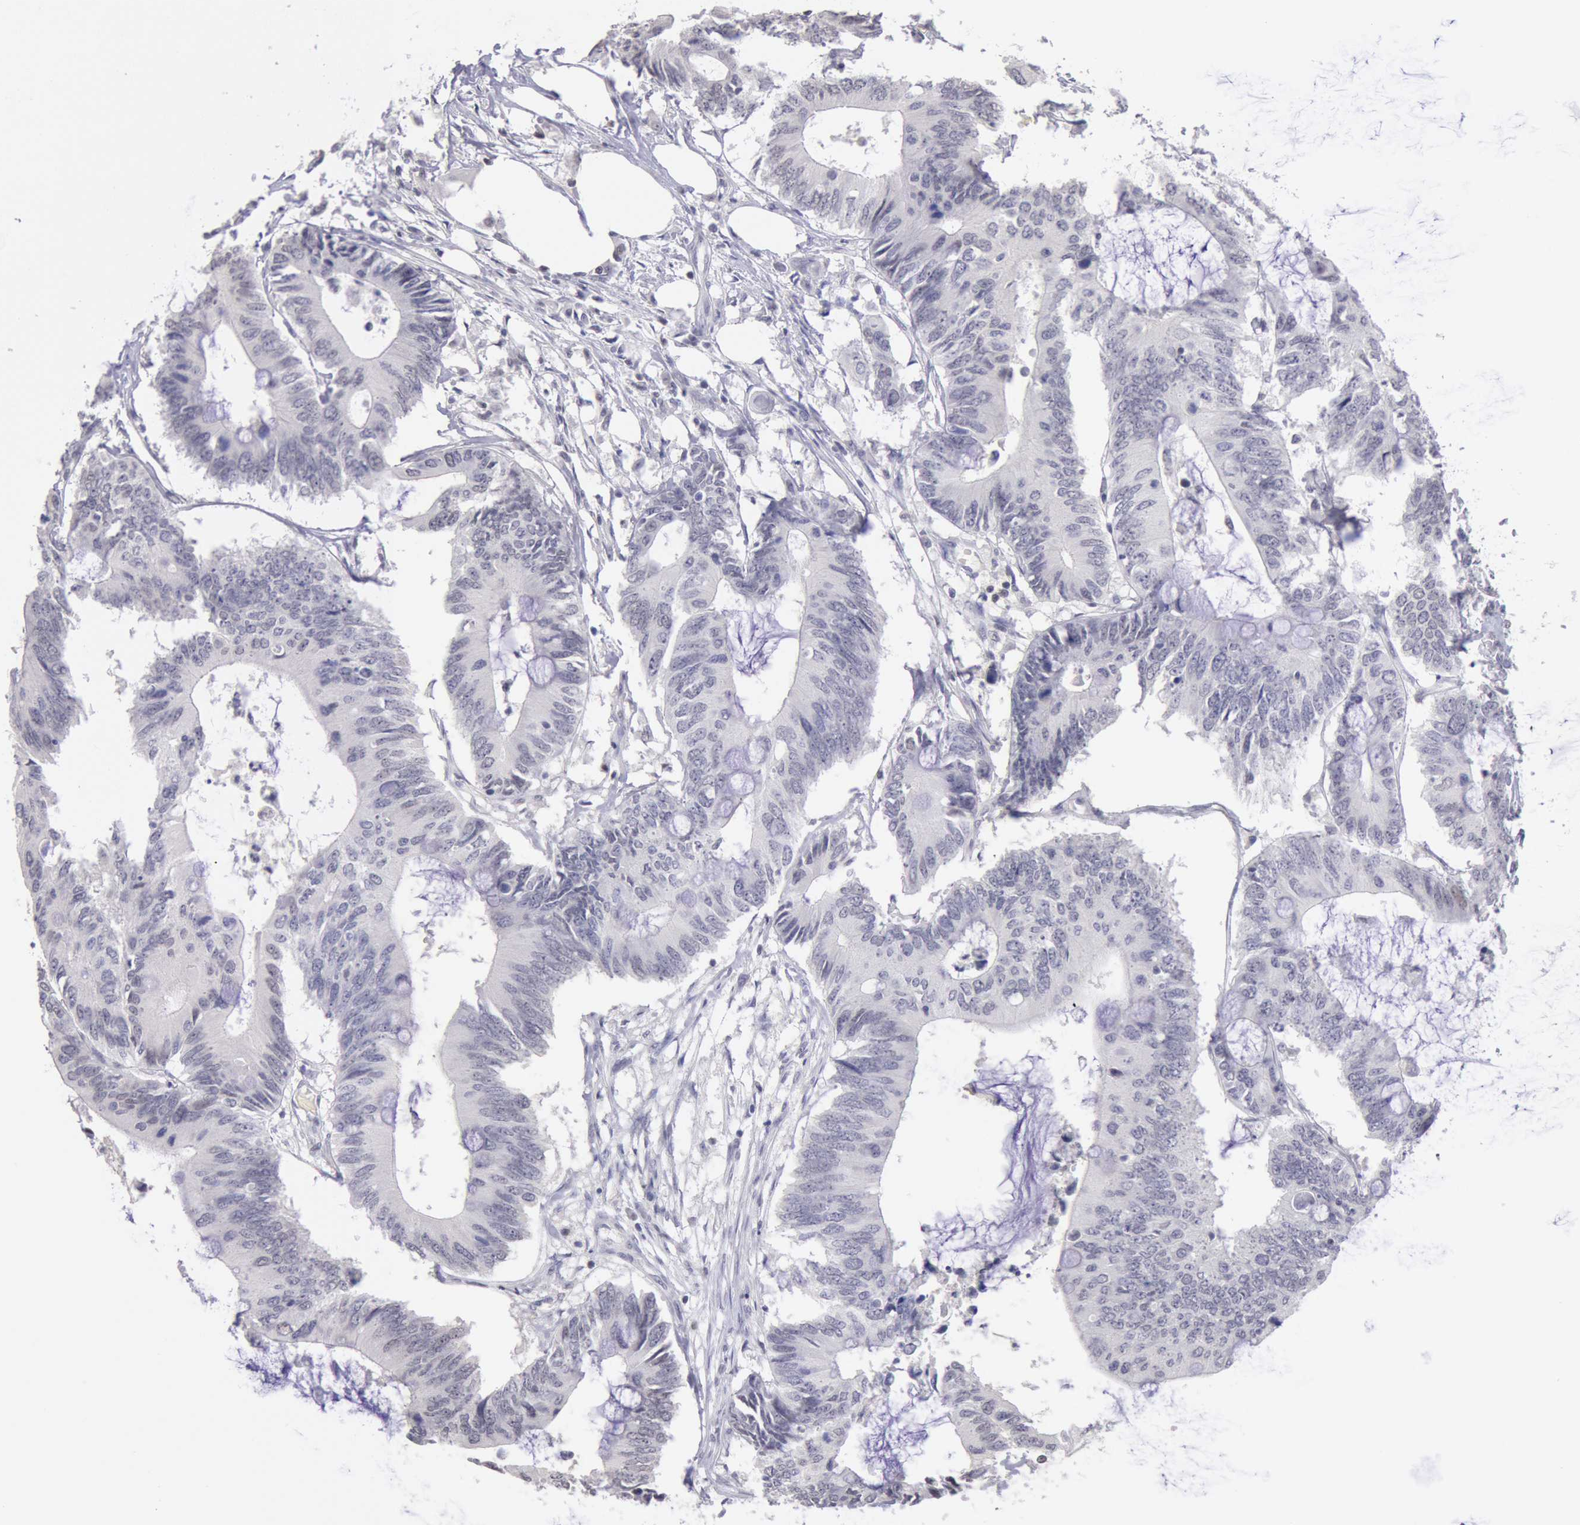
{"staining": {"intensity": "negative", "quantity": "none", "location": "none"}, "tissue": "colorectal cancer", "cell_type": "Tumor cells", "image_type": "cancer", "snomed": [{"axis": "morphology", "description": "Adenocarcinoma, NOS"}, {"axis": "topography", "description": "Colon"}], "caption": "There is no significant expression in tumor cells of colorectal cancer (adenocarcinoma).", "gene": "MYH7", "patient": {"sex": "male", "age": 71}}